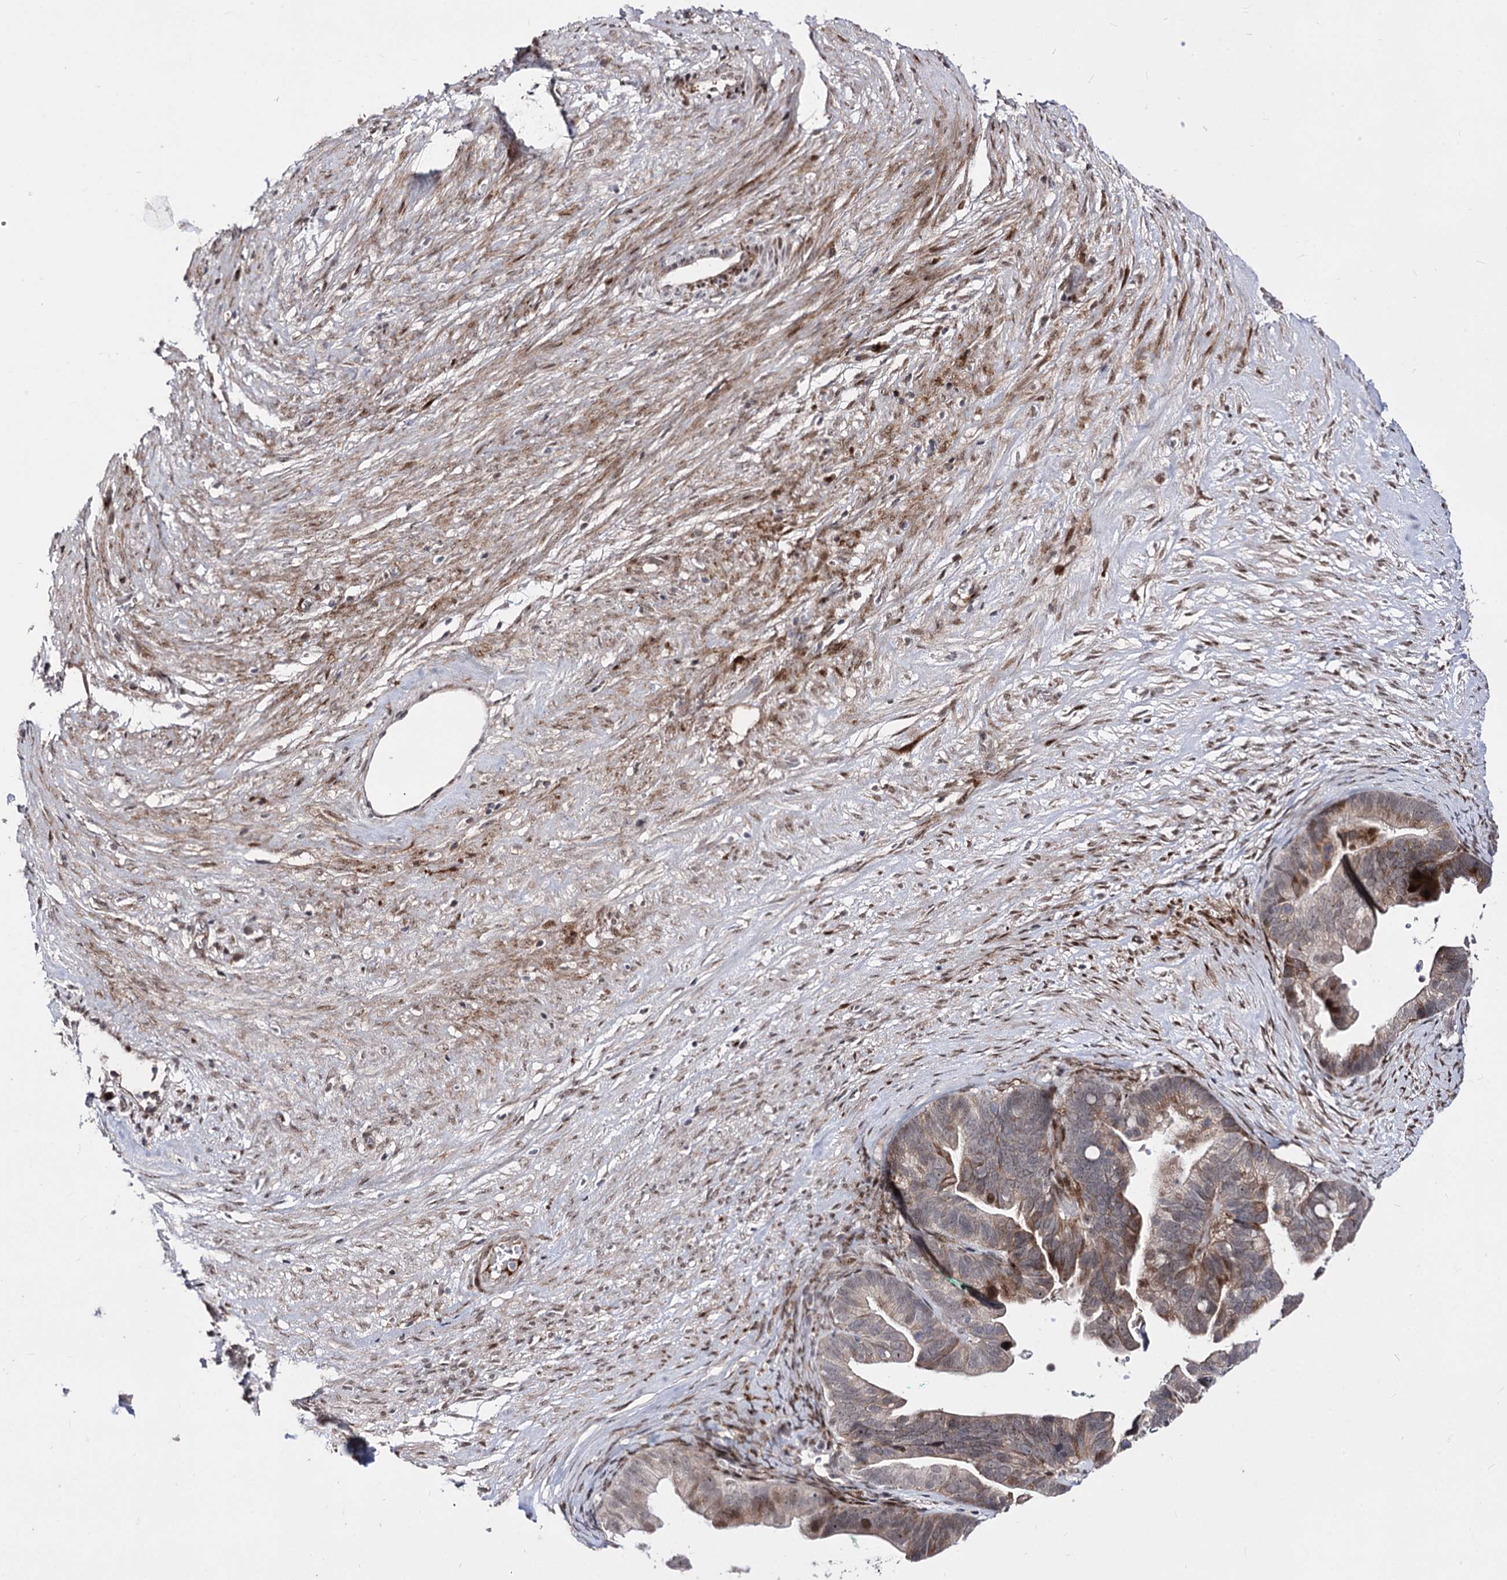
{"staining": {"intensity": "weak", "quantity": ">75%", "location": "cytoplasmic/membranous,nuclear"}, "tissue": "ovarian cancer", "cell_type": "Tumor cells", "image_type": "cancer", "snomed": [{"axis": "morphology", "description": "Cystadenocarcinoma, serous, NOS"}, {"axis": "topography", "description": "Ovary"}], "caption": "Immunohistochemistry (IHC) staining of ovarian cancer, which shows low levels of weak cytoplasmic/membranous and nuclear positivity in about >75% of tumor cells indicating weak cytoplasmic/membranous and nuclear protein expression. The staining was performed using DAB (3,3'-diaminobenzidine) (brown) for protein detection and nuclei were counterstained in hematoxylin (blue).", "gene": "STOX1", "patient": {"sex": "female", "age": 56}}